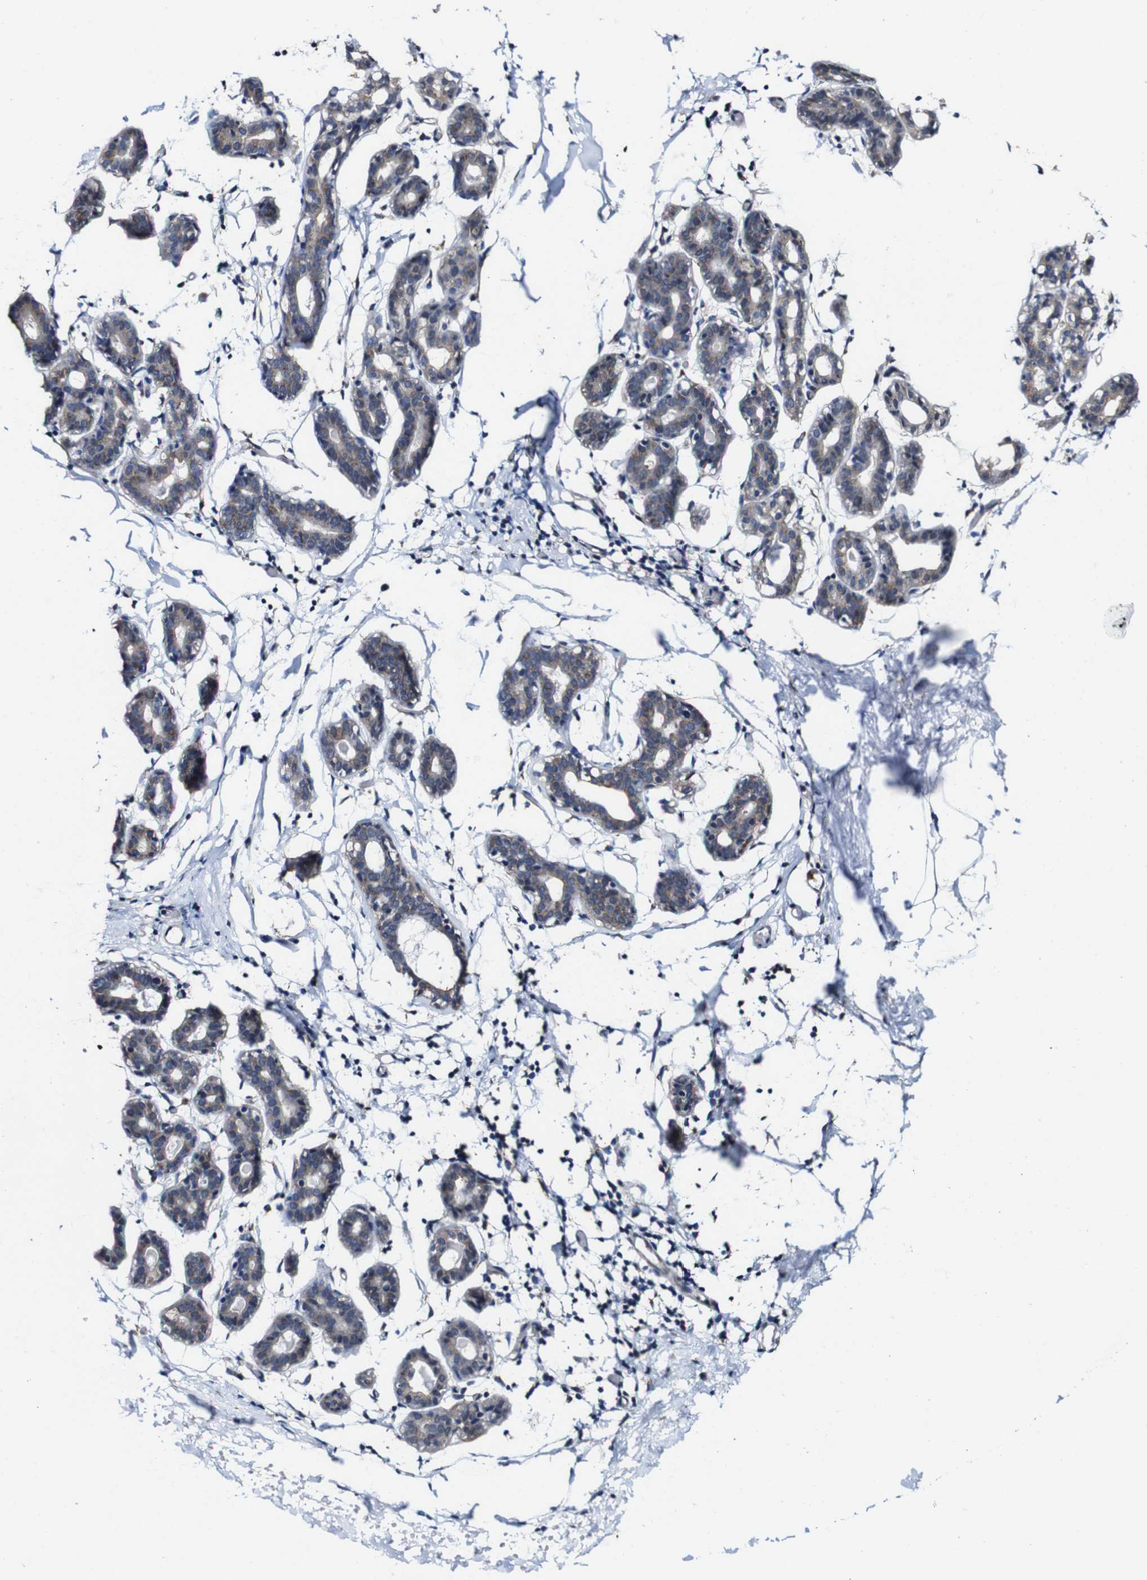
{"staining": {"intensity": "negative", "quantity": "none", "location": "none"}, "tissue": "breast", "cell_type": "Adipocytes", "image_type": "normal", "snomed": [{"axis": "morphology", "description": "Normal tissue, NOS"}, {"axis": "topography", "description": "Breast"}], "caption": "This is an immunohistochemistry micrograph of benign human breast. There is no expression in adipocytes.", "gene": "CSF1R", "patient": {"sex": "female", "age": 27}}